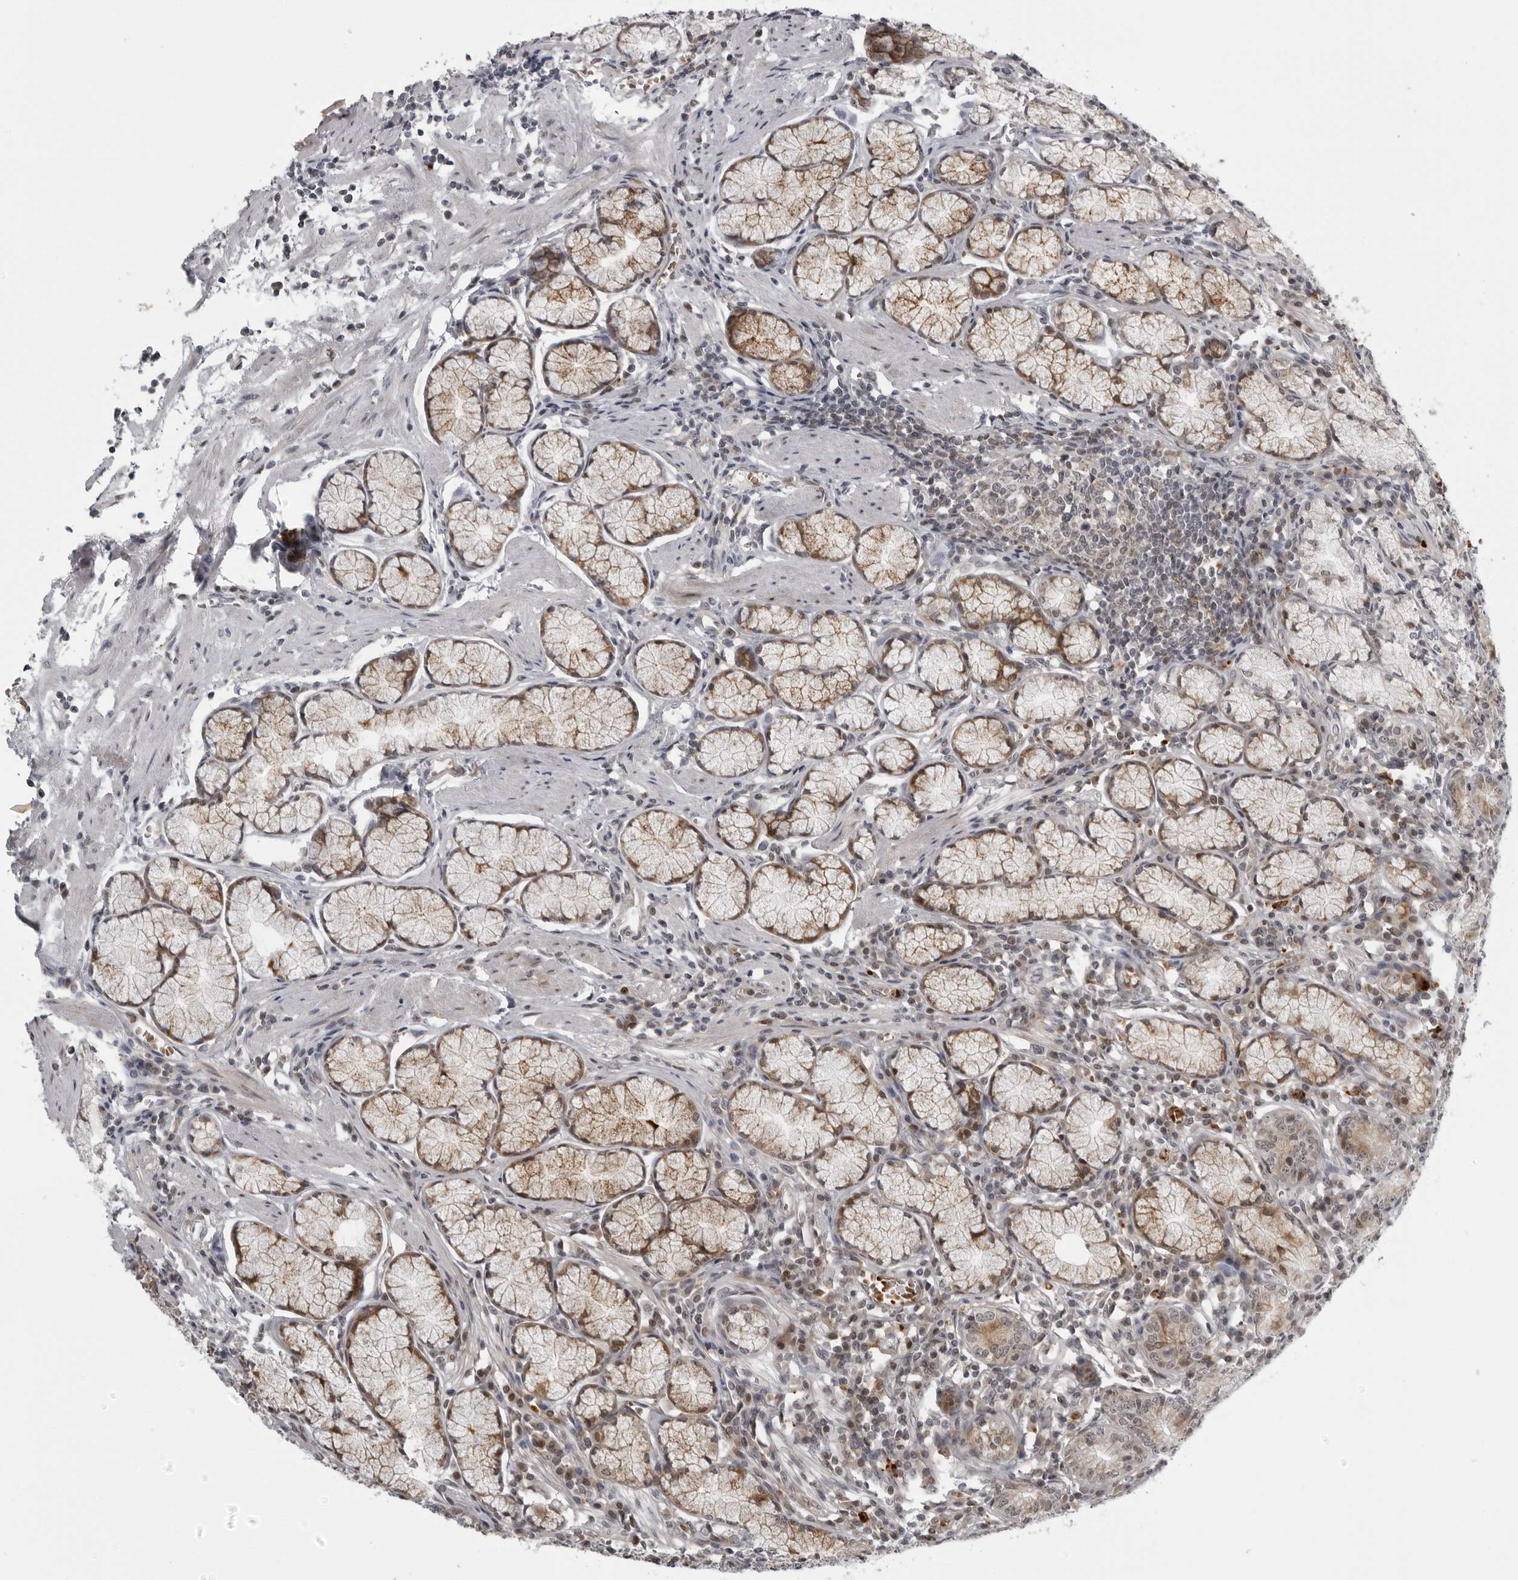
{"staining": {"intensity": "moderate", "quantity": "25%-75%", "location": "cytoplasmic/membranous,nuclear"}, "tissue": "stomach", "cell_type": "Glandular cells", "image_type": "normal", "snomed": [{"axis": "morphology", "description": "Normal tissue, NOS"}, {"axis": "topography", "description": "Stomach"}], "caption": "Stomach stained for a protein demonstrates moderate cytoplasmic/membranous,nuclear positivity in glandular cells. (Brightfield microscopy of DAB IHC at high magnification).", "gene": "THOP1", "patient": {"sex": "male", "age": 55}}